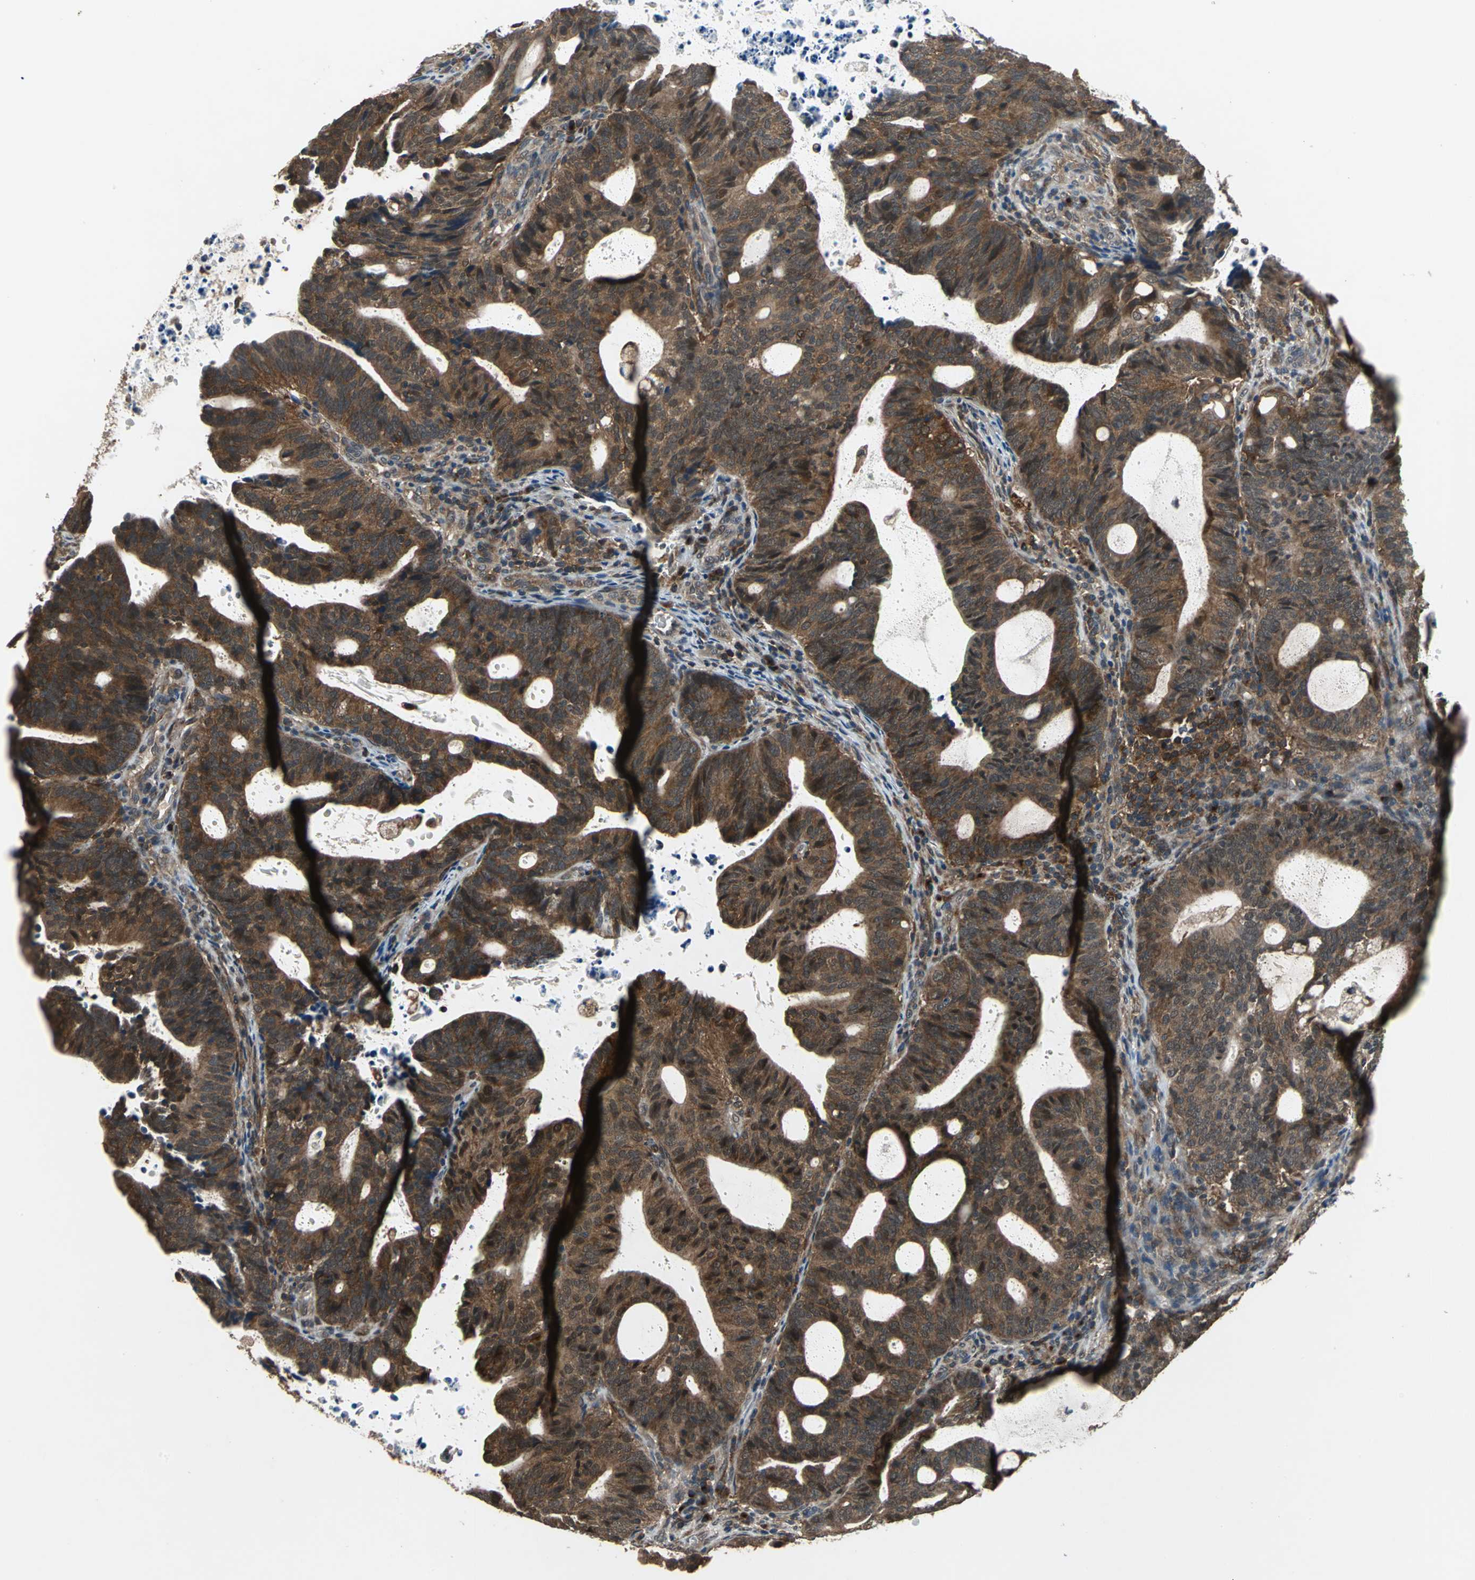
{"staining": {"intensity": "strong", "quantity": ">75%", "location": "cytoplasmic/membranous"}, "tissue": "endometrial cancer", "cell_type": "Tumor cells", "image_type": "cancer", "snomed": [{"axis": "morphology", "description": "Adenocarcinoma, NOS"}, {"axis": "topography", "description": "Uterus"}], "caption": "A high amount of strong cytoplasmic/membranous expression is present in about >75% of tumor cells in endometrial cancer (adenocarcinoma) tissue.", "gene": "NFKBIE", "patient": {"sex": "female", "age": 83}}